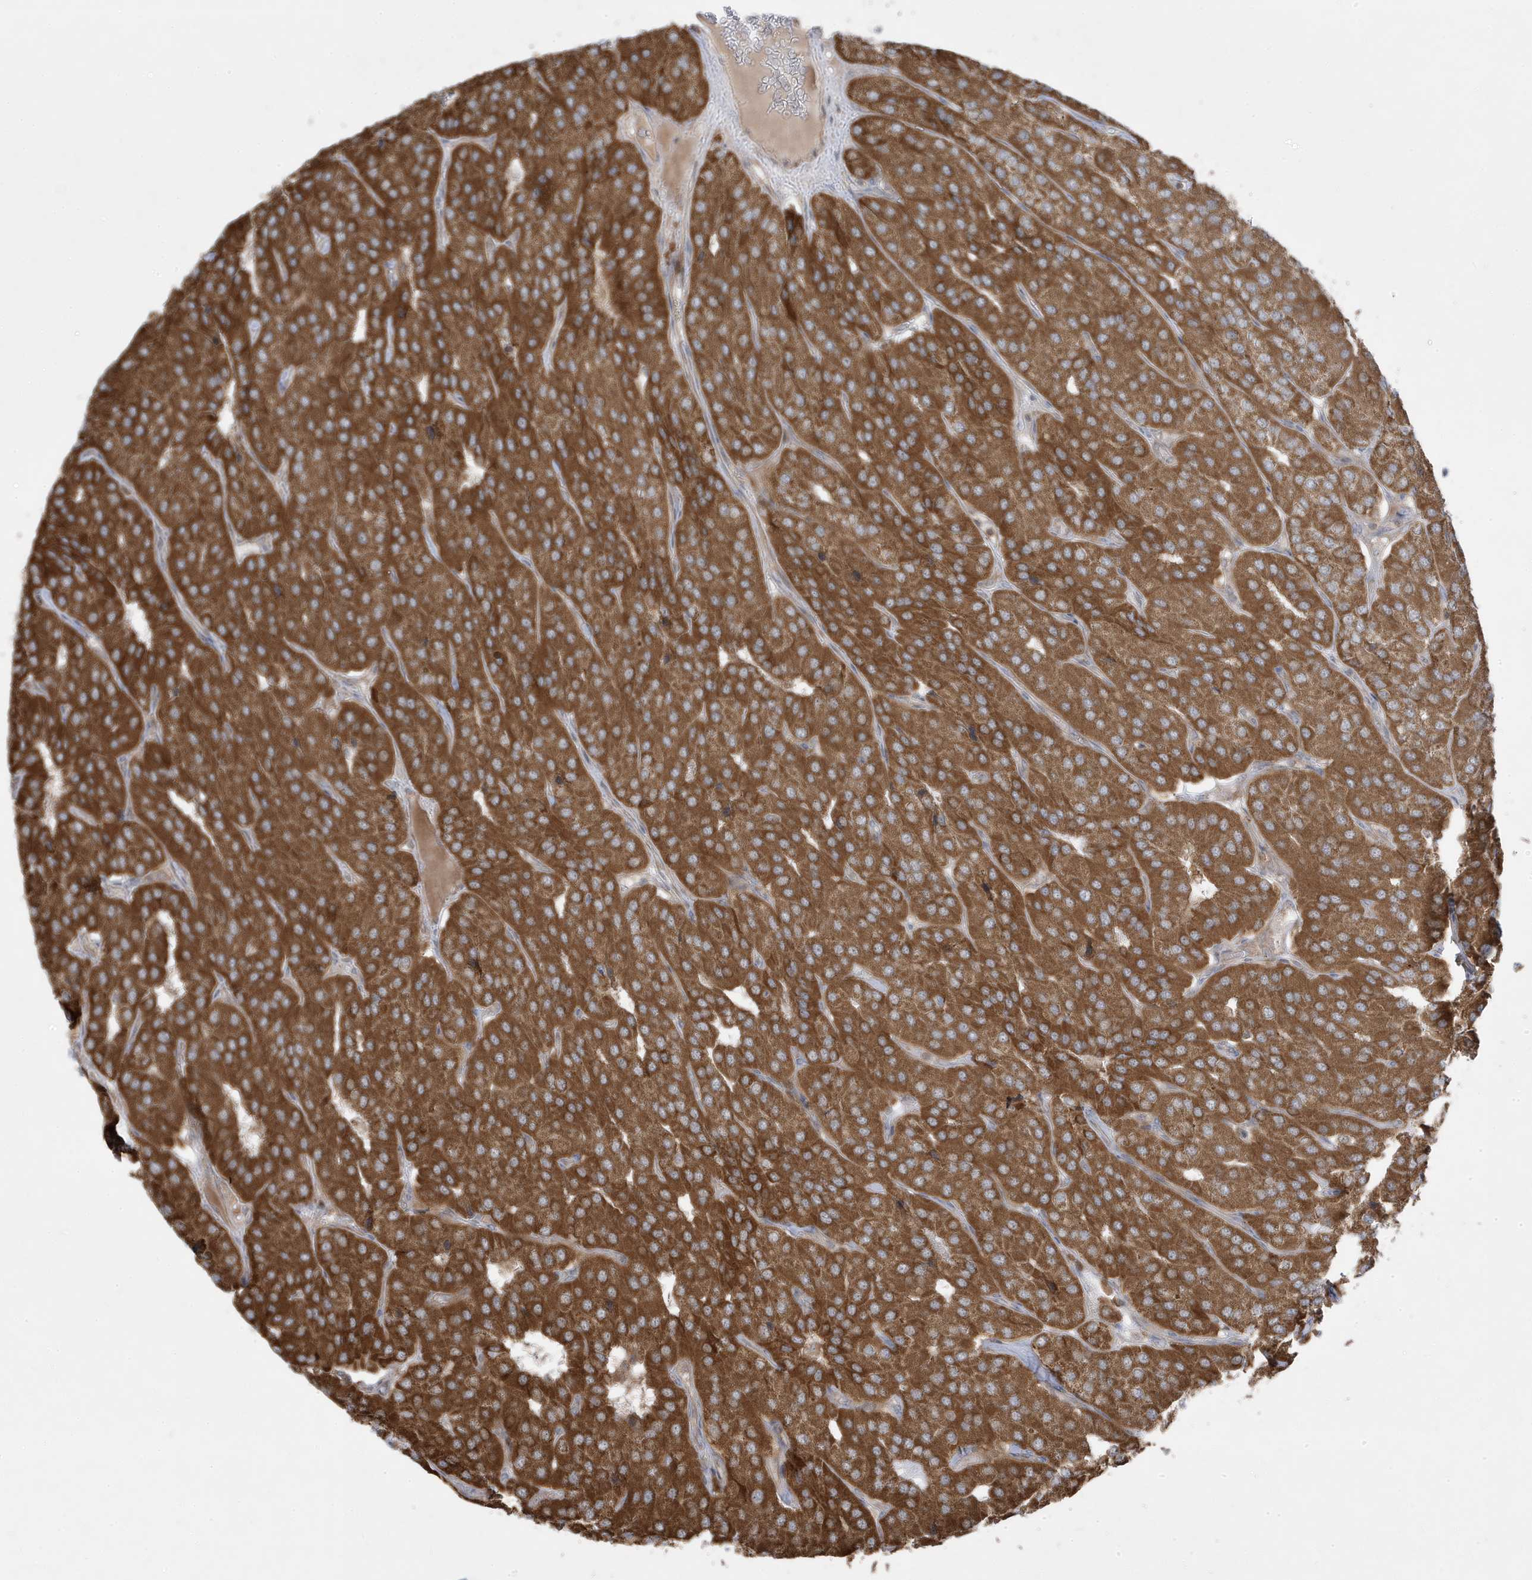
{"staining": {"intensity": "strong", "quantity": ">75%", "location": "cytoplasmic/membranous"}, "tissue": "parathyroid gland", "cell_type": "Glandular cells", "image_type": "normal", "snomed": [{"axis": "morphology", "description": "Normal tissue, NOS"}, {"axis": "morphology", "description": "Adenoma, NOS"}, {"axis": "topography", "description": "Parathyroid gland"}], "caption": "Immunohistochemical staining of unremarkable parathyroid gland reveals >75% levels of strong cytoplasmic/membranous protein positivity in about >75% of glandular cells.", "gene": "CLUAP1", "patient": {"sex": "female", "age": 86}}